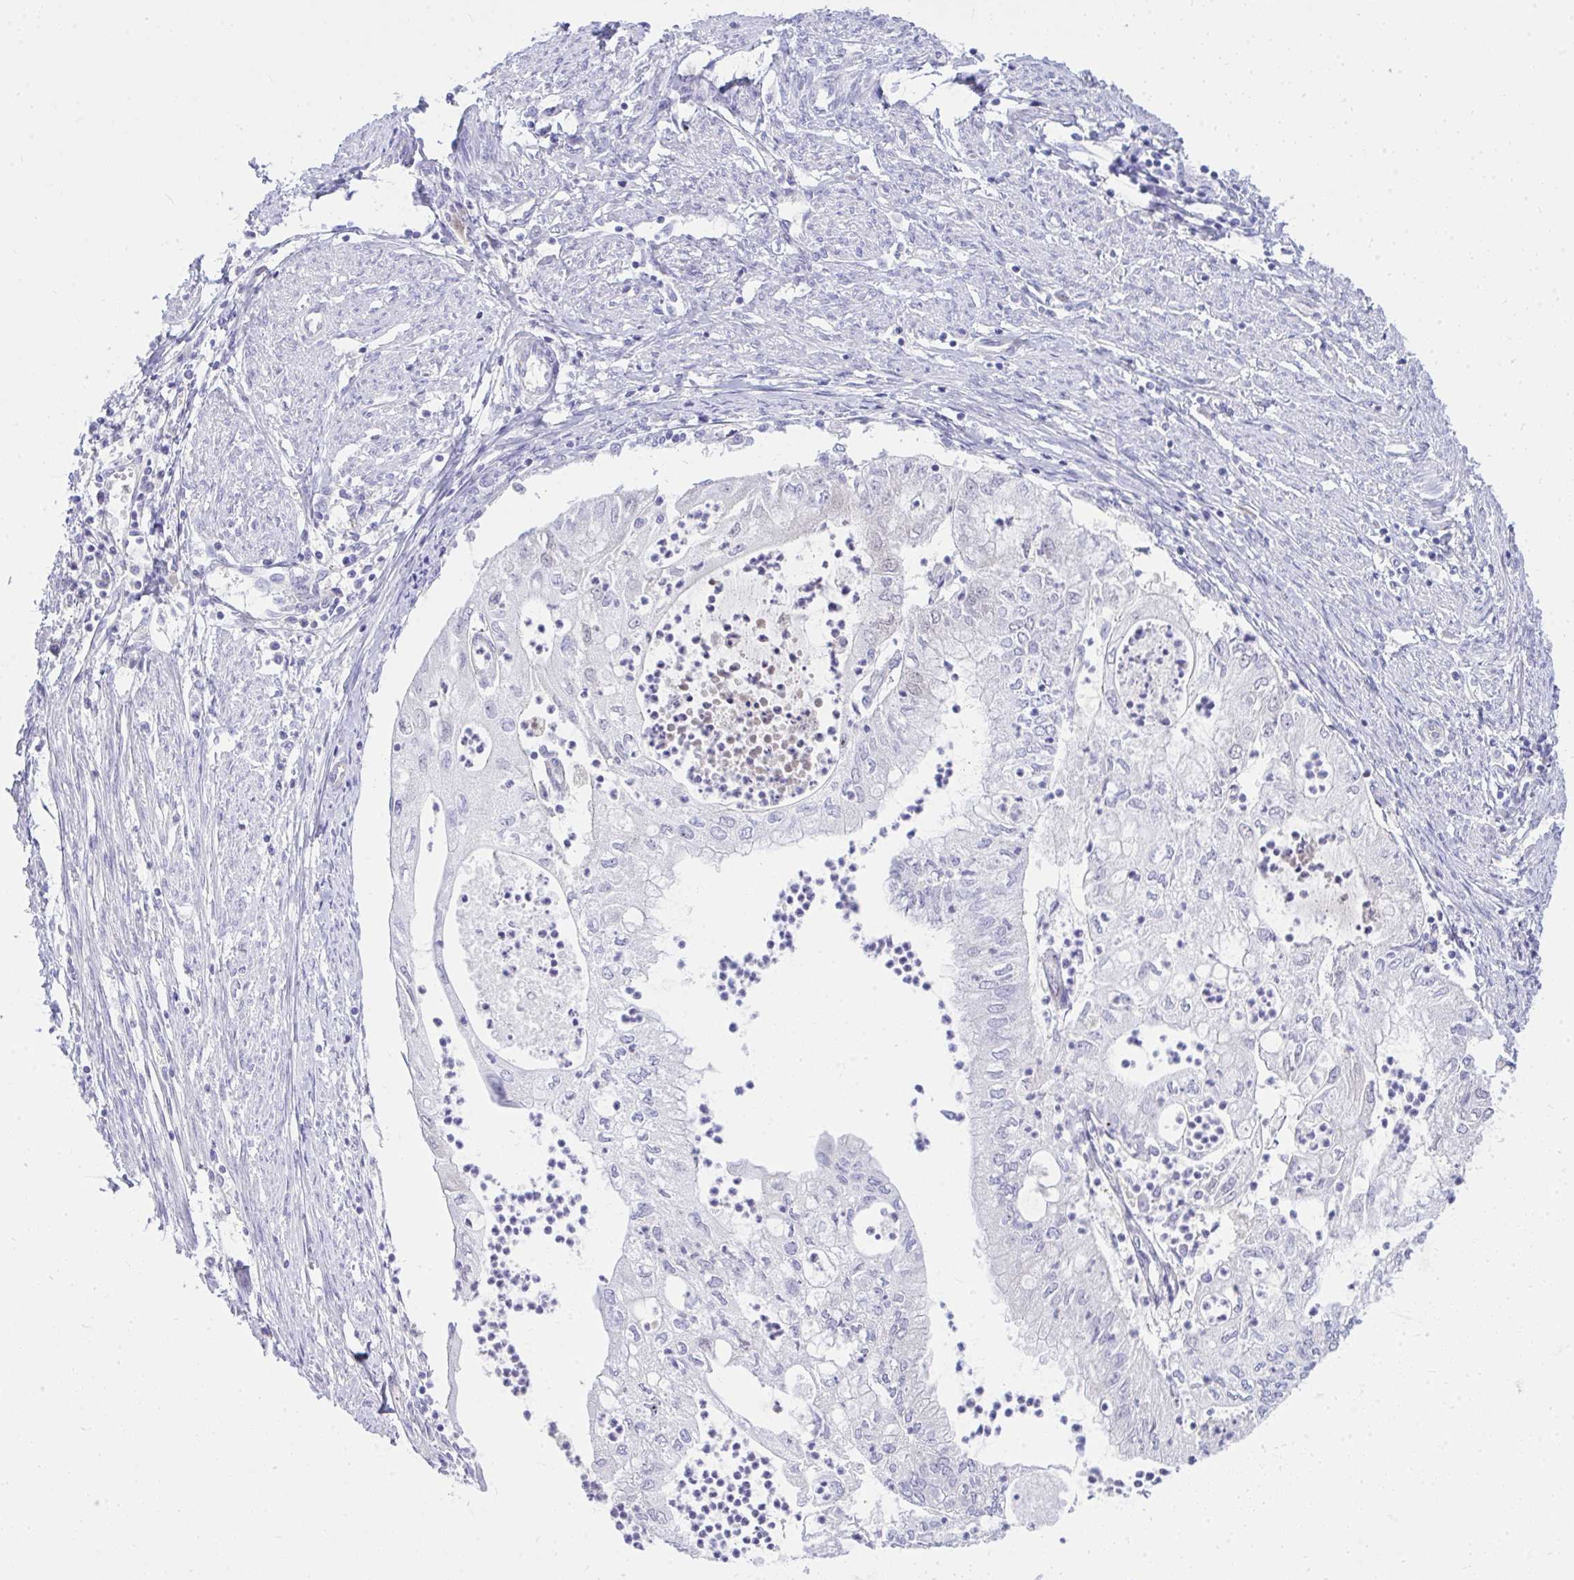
{"staining": {"intensity": "negative", "quantity": "none", "location": "none"}, "tissue": "endometrial cancer", "cell_type": "Tumor cells", "image_type": "cancer", "snomed": [{"axis": "morphology", "description": "Adenocarcinoma, NOS"}, {"axis": "topography", "description": "Endometrium"}], "caption": "Adenocarcinoma (endometrial) stained for a protein using IHC shows no expression tumor cells.", "gene": "LRRC36", "patient": {"sex": "female", "age": 75}}